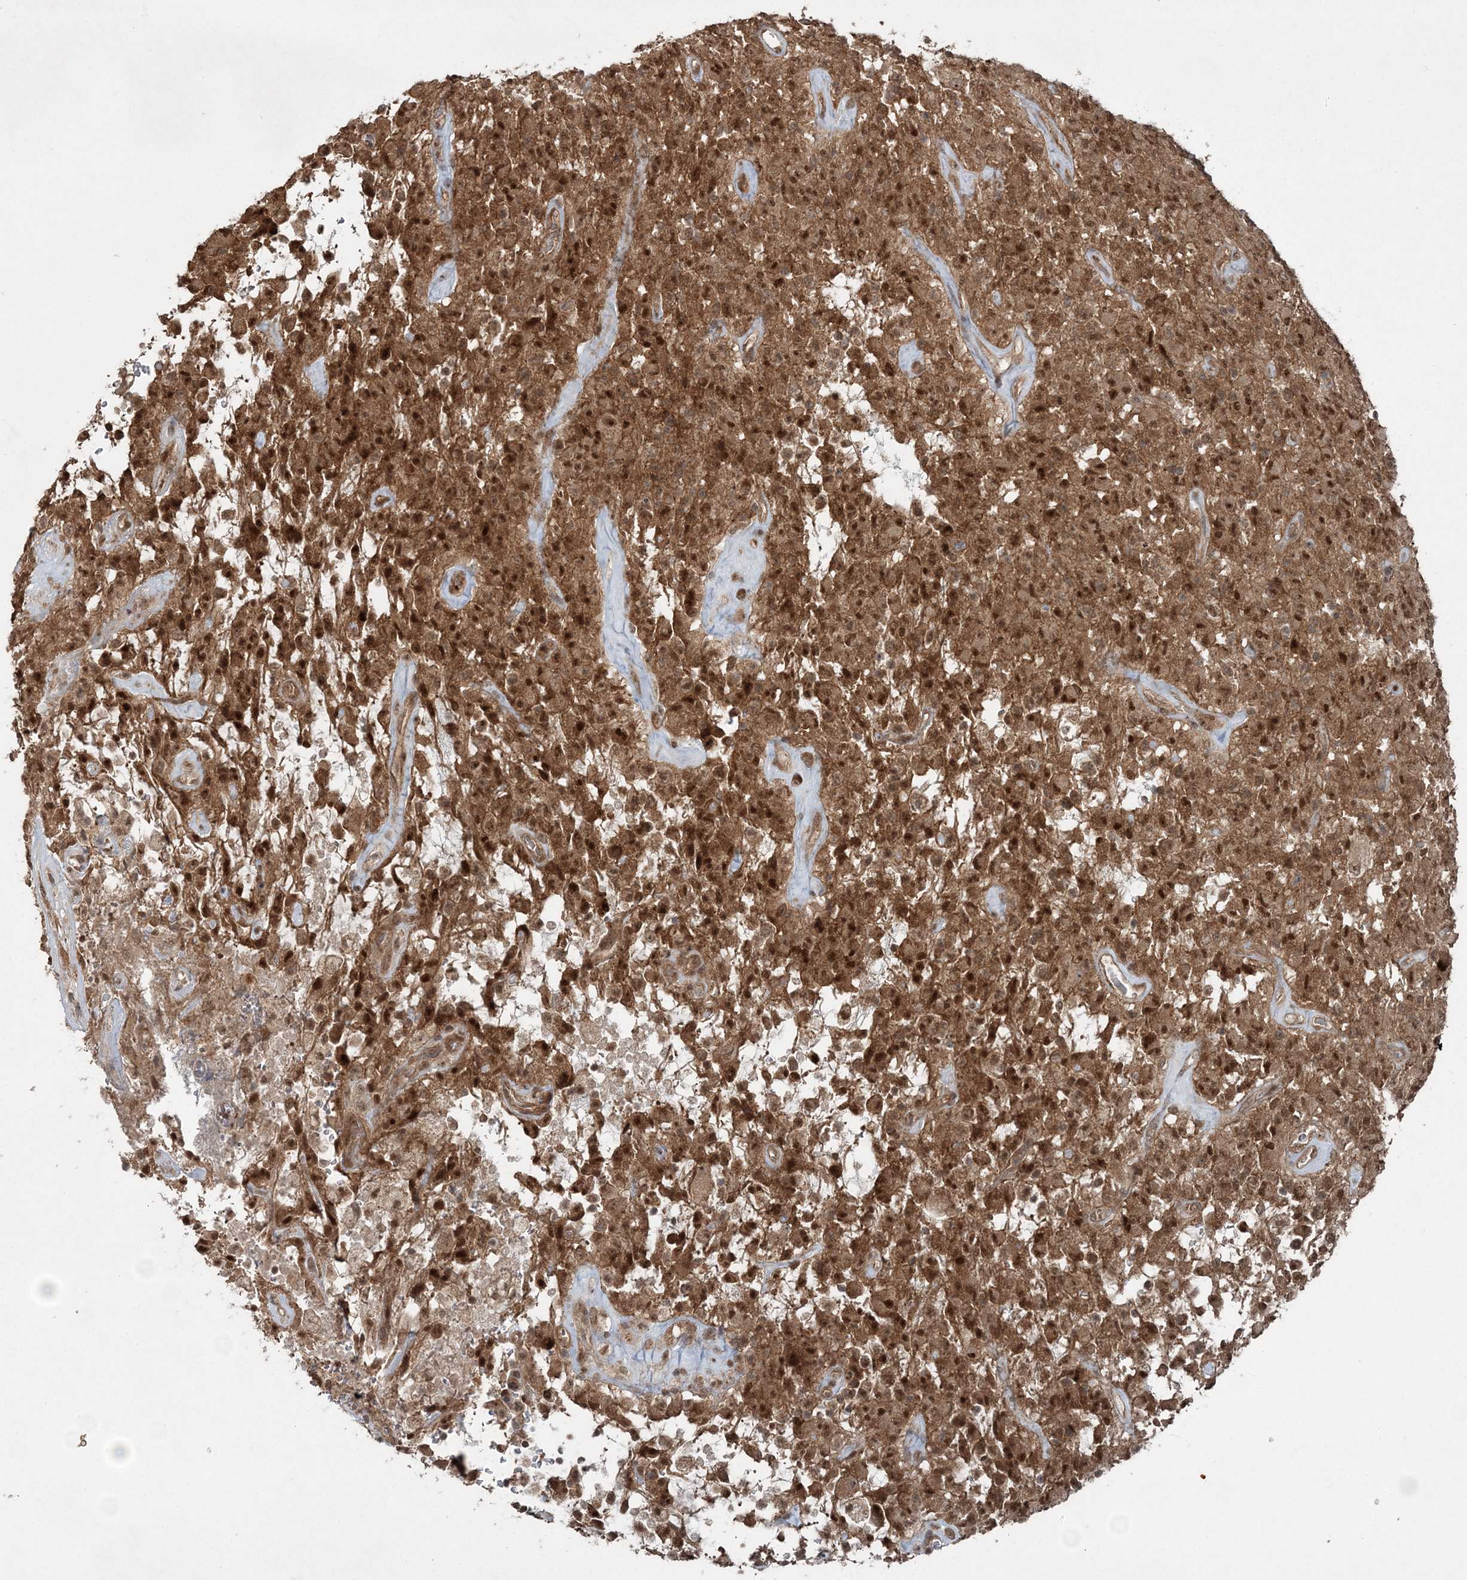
{"staining": {"intensity": "strong", "quantity": ">75%", "location": "cytoplasmic/membranous,nuclear"}, "tissue": "glioma", "cell_type": "Tumor cells", "image_type": "cancer", "snomed": [{"axis": "morphology", "description": "Glioma, malignant, High grade"}, {"axis": "topography", "description": "Brain"}], "caption": "Immunohistochemical staining of glioma displays high levels of strong cytoplasmic/membranous and nuclear protein expression in approximately >75% of tumor cells.", "gene": "FBXL17", "patient": {"sex": "female", "age": 57}}